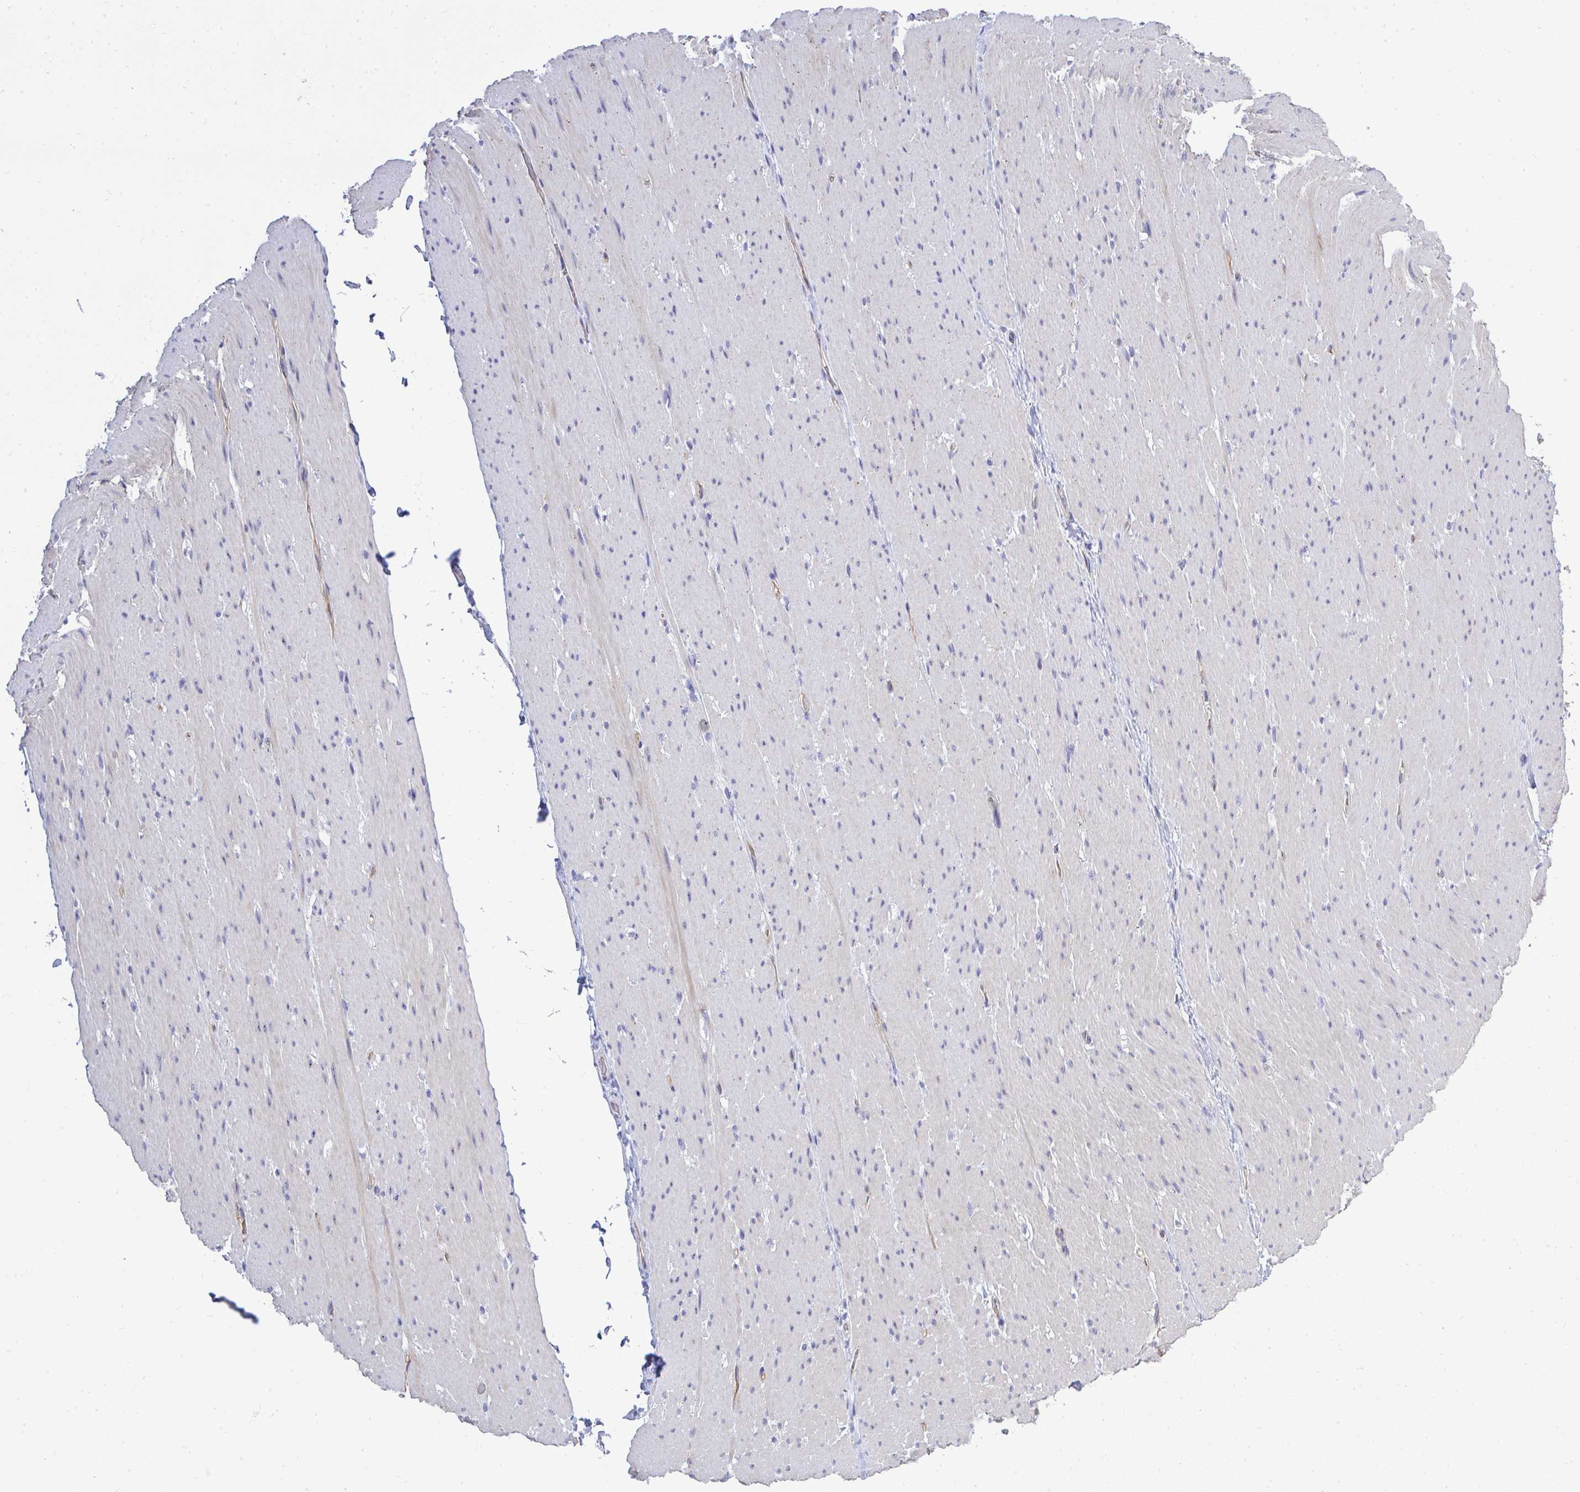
{"staining": {"intensity": "negative", "quantity": "none", "location": "none"}, "tissue": "smooth muscle", "cell_type": "Smooth muscle cells", "image_type": "normal", "snomed": [{"axis": "morphology", "description": "Normal tissue, NOS"}, {"axis": "topography", "description": "Smooth muscle"}, {"axis": "topography", "description": "Rectum"}], "caption": "DAB (3,3'-diaminobenzidine) immunohistochemical staining of benign human smooth muscle displays no significant staining in smooth muscle cells.", "gene": "SLC25A51", "patient": {"sex": "male", "age": 53}}